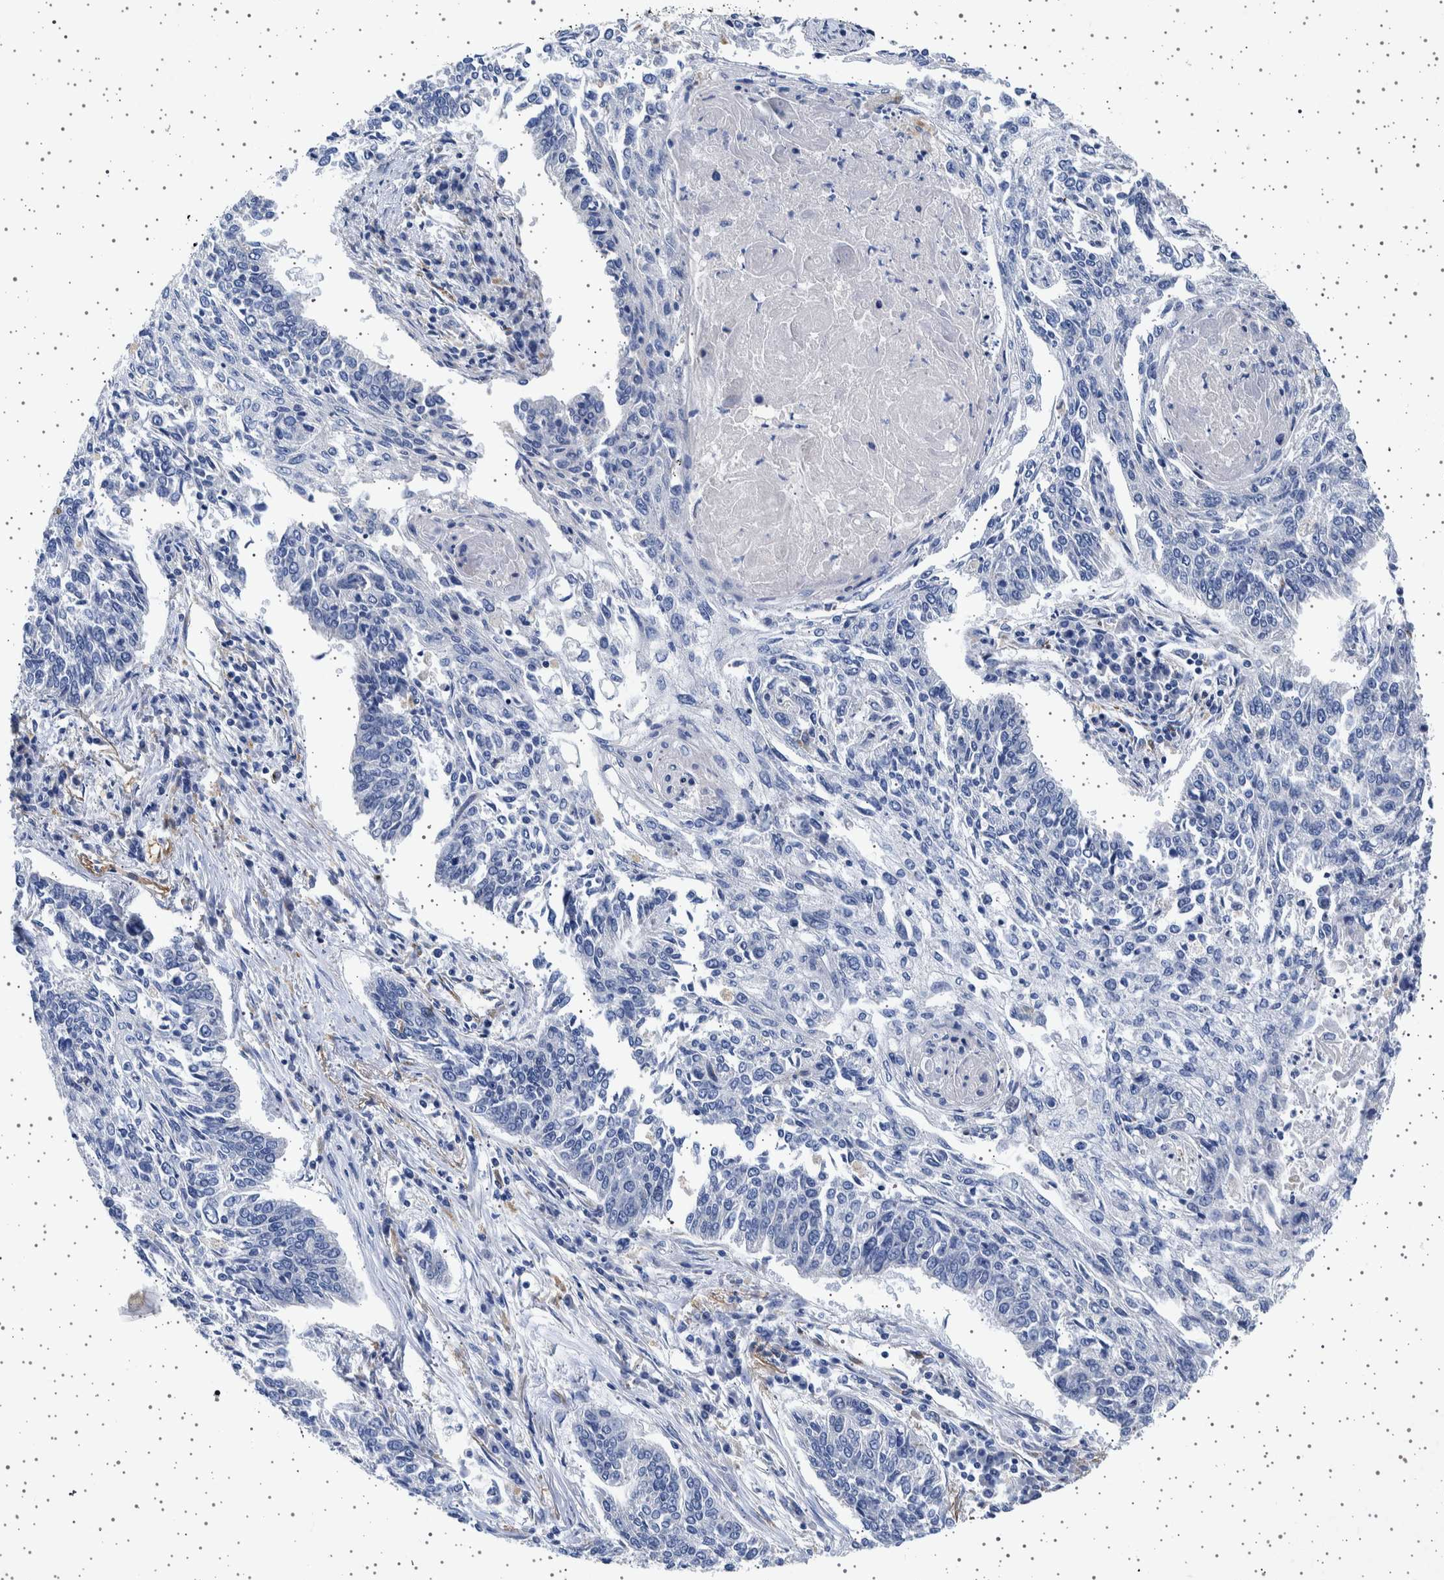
{"staining": {"intensity": "negative", "quantity": "none", "location": "none"}, "tissue": "lung cancer", "cell_type": "Tumor cells", "image_type": "cancer", "snomed": [{"axis": "morphology", "description": "Normal tissue, NOS"}, {"axis": "morphology", "description": "Squamous cell carcinoma, NOS"}, {"axis": "topography", "description": "Cartilage tissue"}, {"axis": "topography", "description": "Bronchus"}, {"axis": "topography", "description": "Lung"}], "caption": "Immunohistochemistry photomicrograph of human squamous cell carcinoma (lung) stained for a protein (brown), which exhibits no staining in tumor cells.", "gene": "SEPTIN4", "patient": {"sex": "female", "age": 49}}